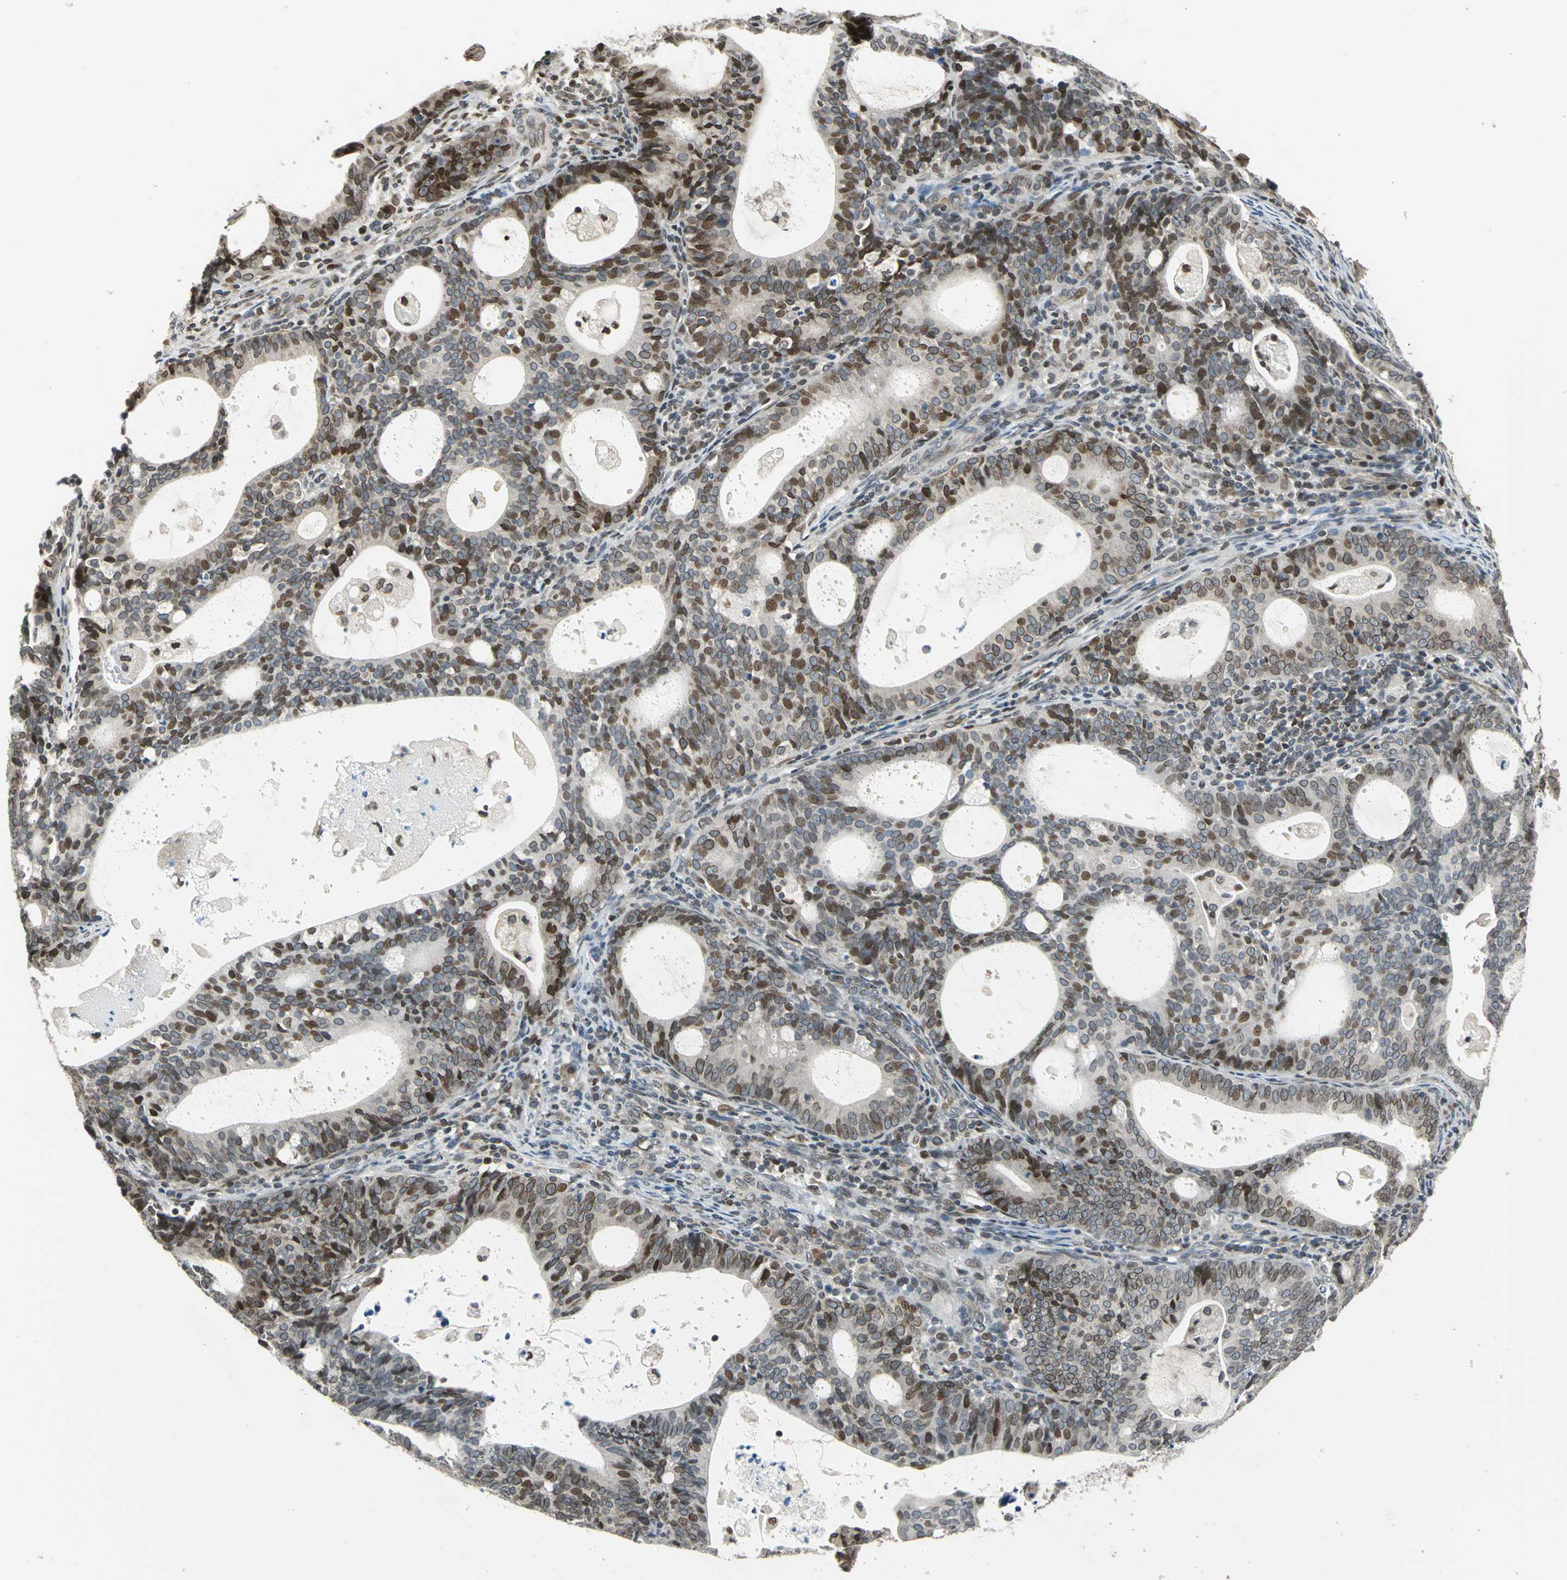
{"staining": {"intensity": "strong", "quantity": "25%-75%", "location": "cytoplasmic/membranous,nuclear"}, "tissue": "endometrial cancer", "cell_type": "Tumor cells", "image_type": "cancer", "snomed": [{"axis": "morphology", "description": "Adenocarcinoma, NOS"}, {"axis": "topography", "description": "Uterus"}], "caption": "Immunohistochemistry (IHC) of endometrial adenocarcinoma reveals high levels of strong cytoplasmic/membranous and nuclear staining in about 25%-75% of tumor cells.", "gene": "BRIP1", "patient": {"sex": "female", "age": 83}}